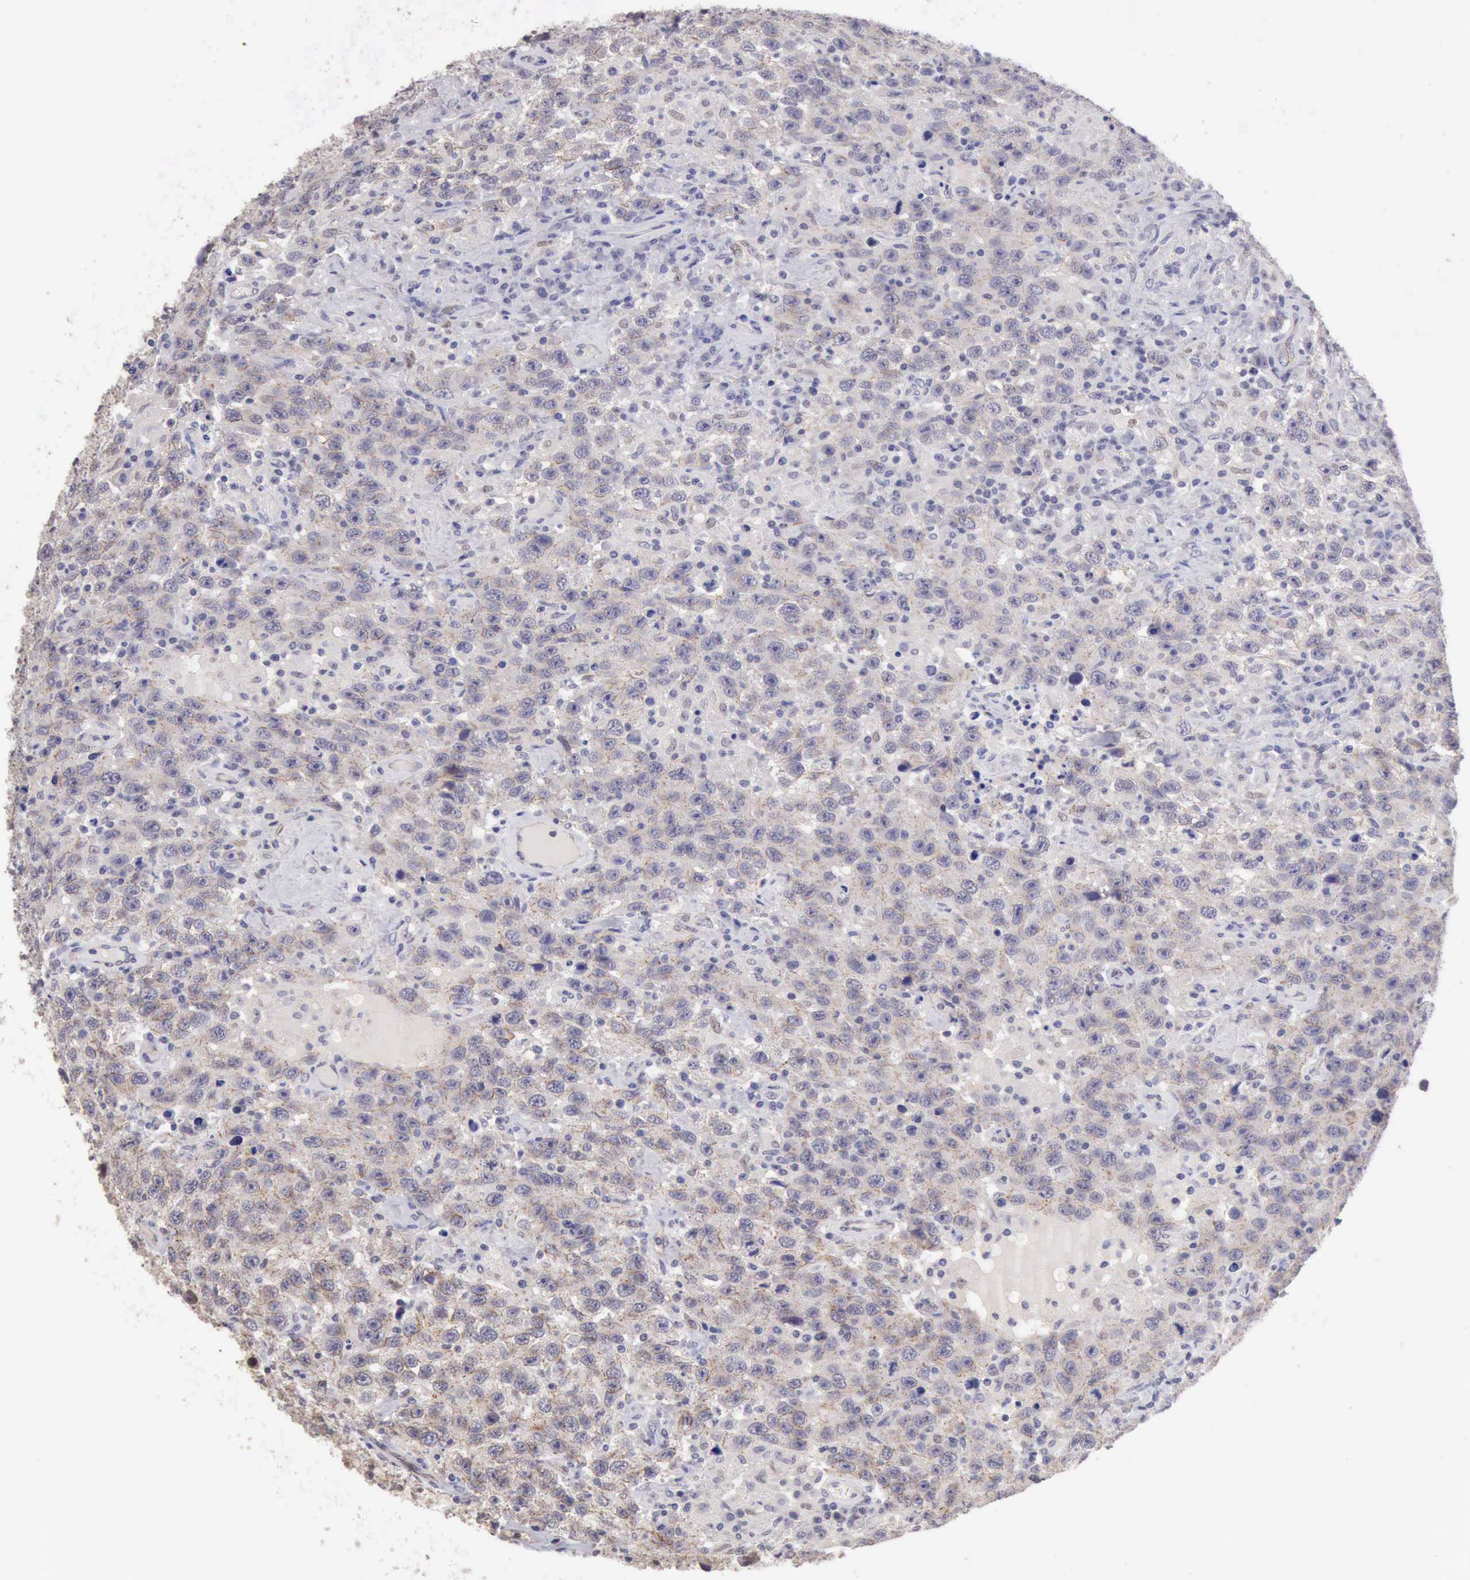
{"staining": {"intensity": "weak", "quantity": "25%-75%", "location": "cytoplasmic/membranous"}, "tissue": "testis cancer", "cell_type": "Tumor cells", "image_type": "cancer", "snomed": [{"axis": "morphology", "description": "Seminoma, NOS"}, {"axis": "topography", "description": "Testis"}], "caption": "Immunohistochemical staining of human testis cancer shows low levels of weak cytoplasmic/membranous positivity in approximately 25%-75% of tumor cells.", "gene": "KCND1", "patient": {"sex": "male", "age": 41}}